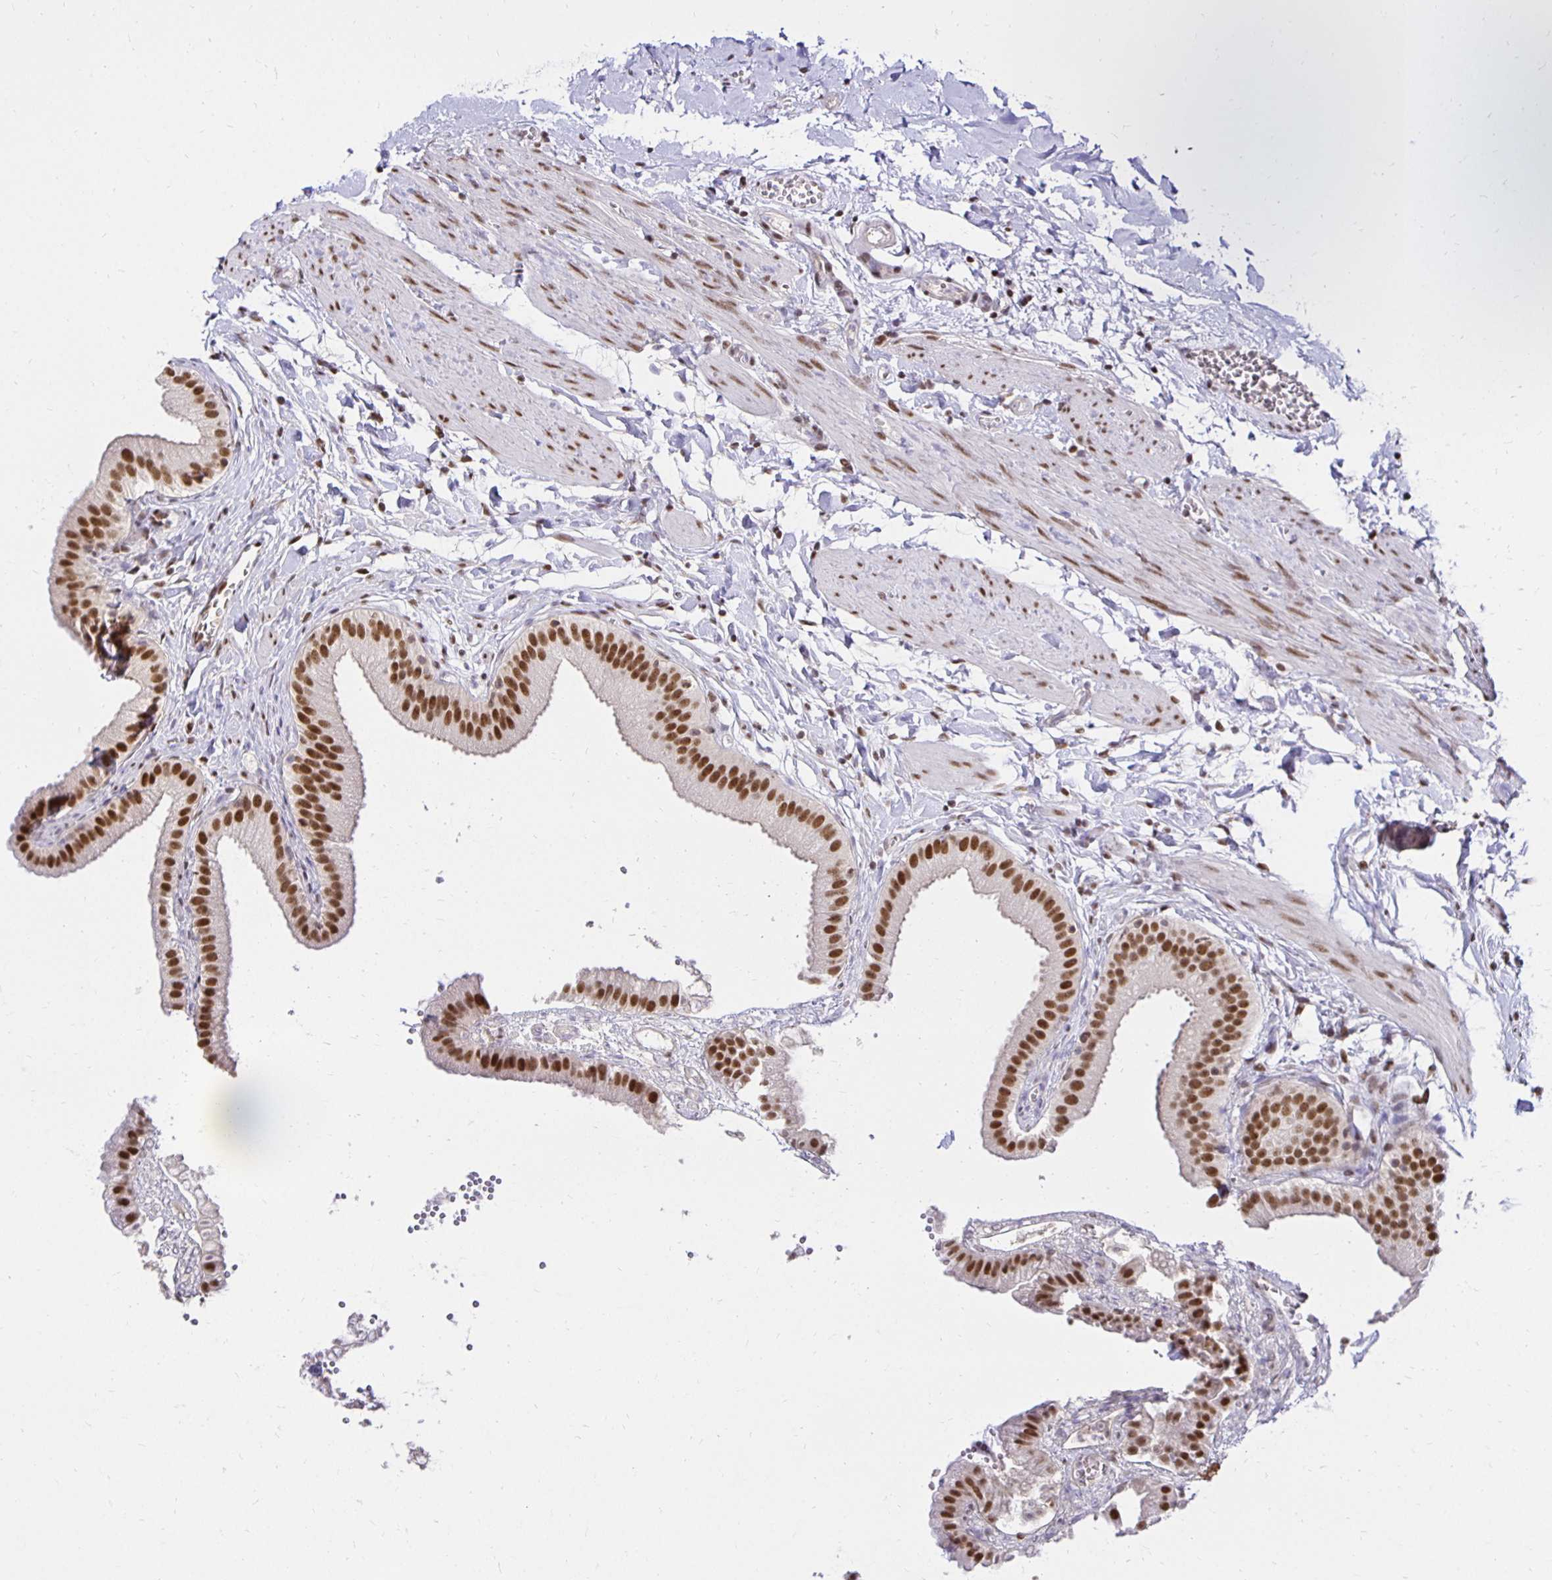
{"staining": {"intensity": "moderate", "quantity": ">75%", "location": "nuclear"}, "tissue": "gallbladder", "cell_type": "Glandular cells", "image_type": "normal", "snomed": [{"axis": "morphology", "description": "Normal tissue, NOS"}, {"axis": "topography", "description": "Gallbladder"}], "caption": "Benign gallbladder demonstrates moderate nuclear staining in about >75% of glandular cells, visualized by immunohistochemistry. (Brightfield microscopy of DAB IHC at high magnification).", "gene": "ZNF579", "patient": {"sex": "female", "age": 63}}